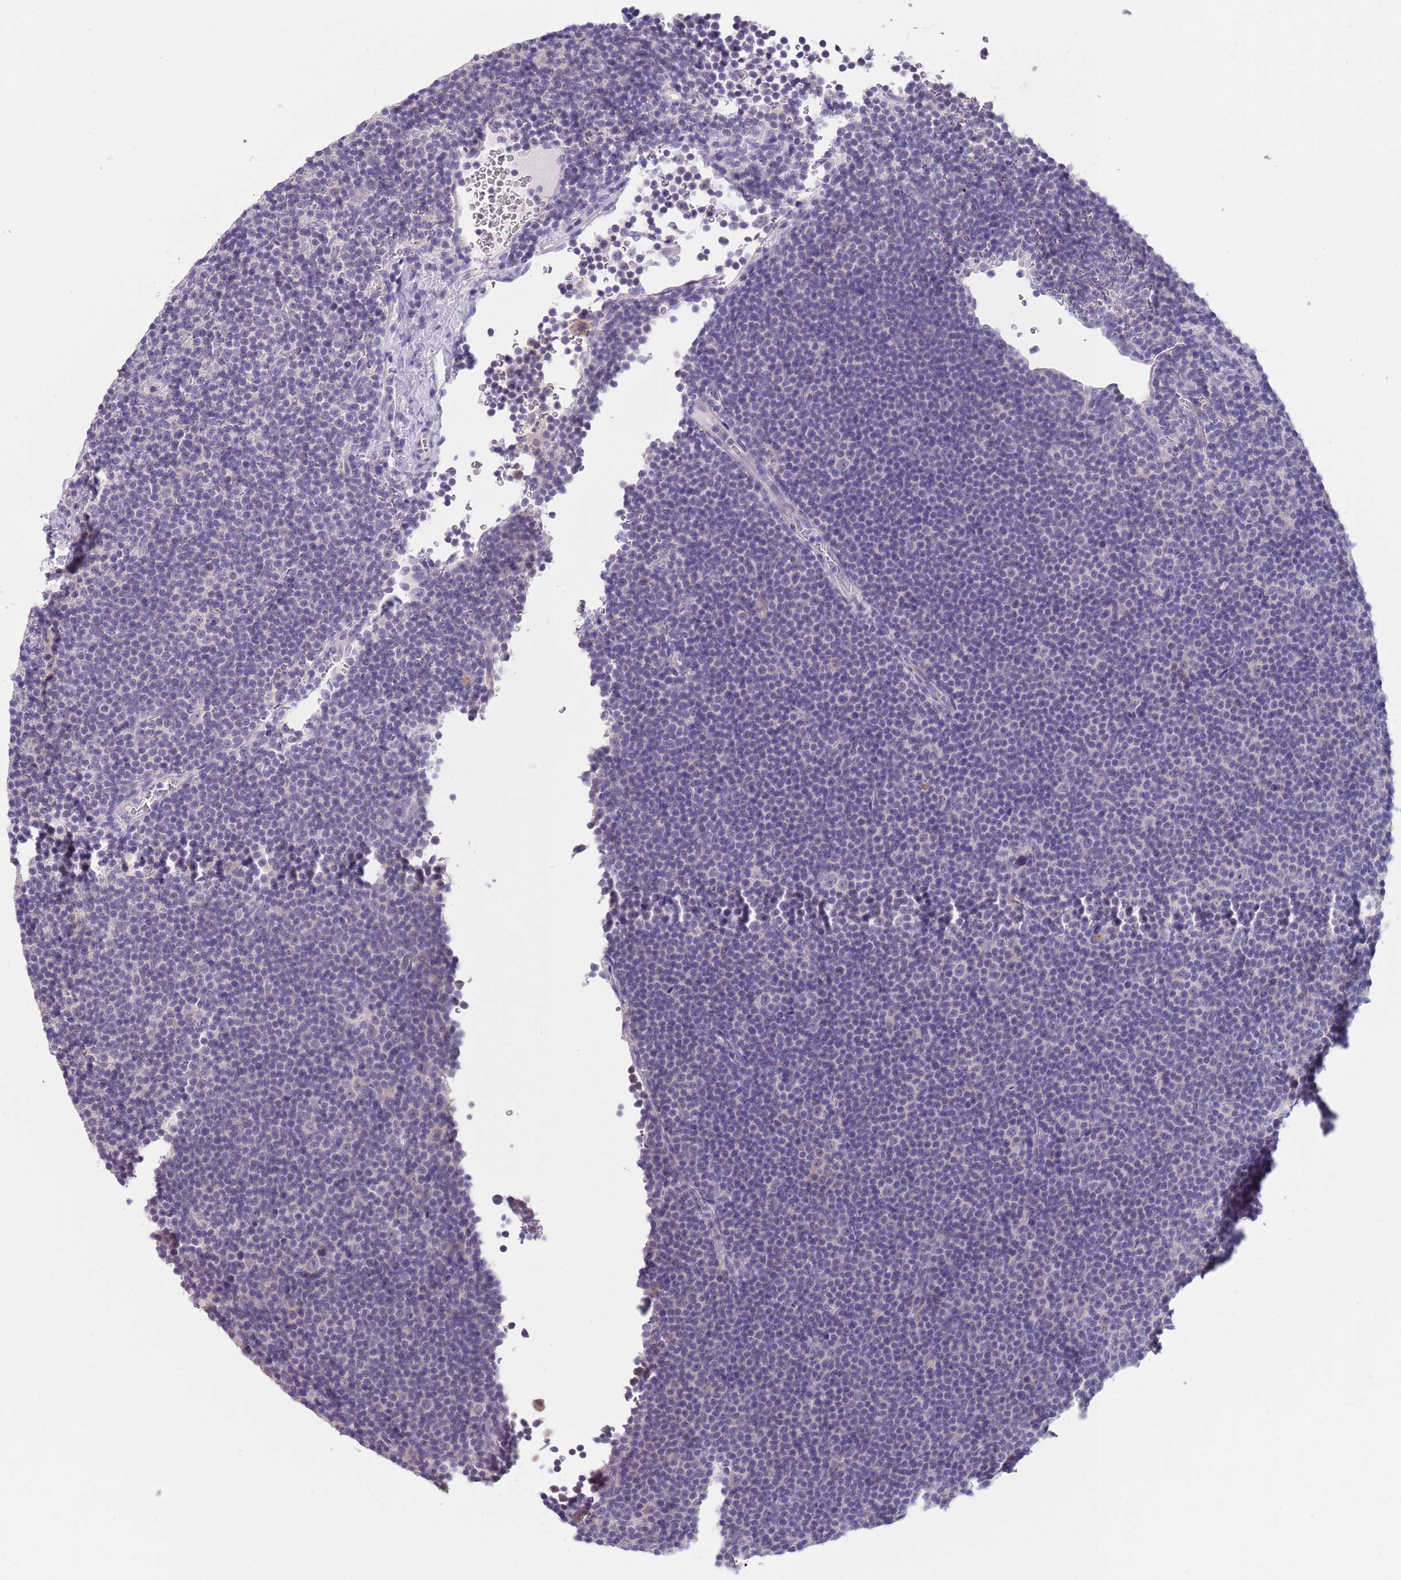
{"staining": {"intensity": "negative", "quantity": "none", "location": "none"}, "tissue": "lymphoma", "cell_type": "Tumor cells", "image_type": "cancer", "snomed": [{"axis": "morphology", "description": "Malignant lymphoma, non-Hodgkin's type, Low grade"}, {"axis": "topography", "description": "Lymph node"}], "caption": "Immunohistochemical staining of human malignant lymphoma, non-Hodgkin's type (low-grade) shows no significant expression in tumor cells.", "gene": "SPIRE2", "patient": {"sex": "female", "age": 67}}